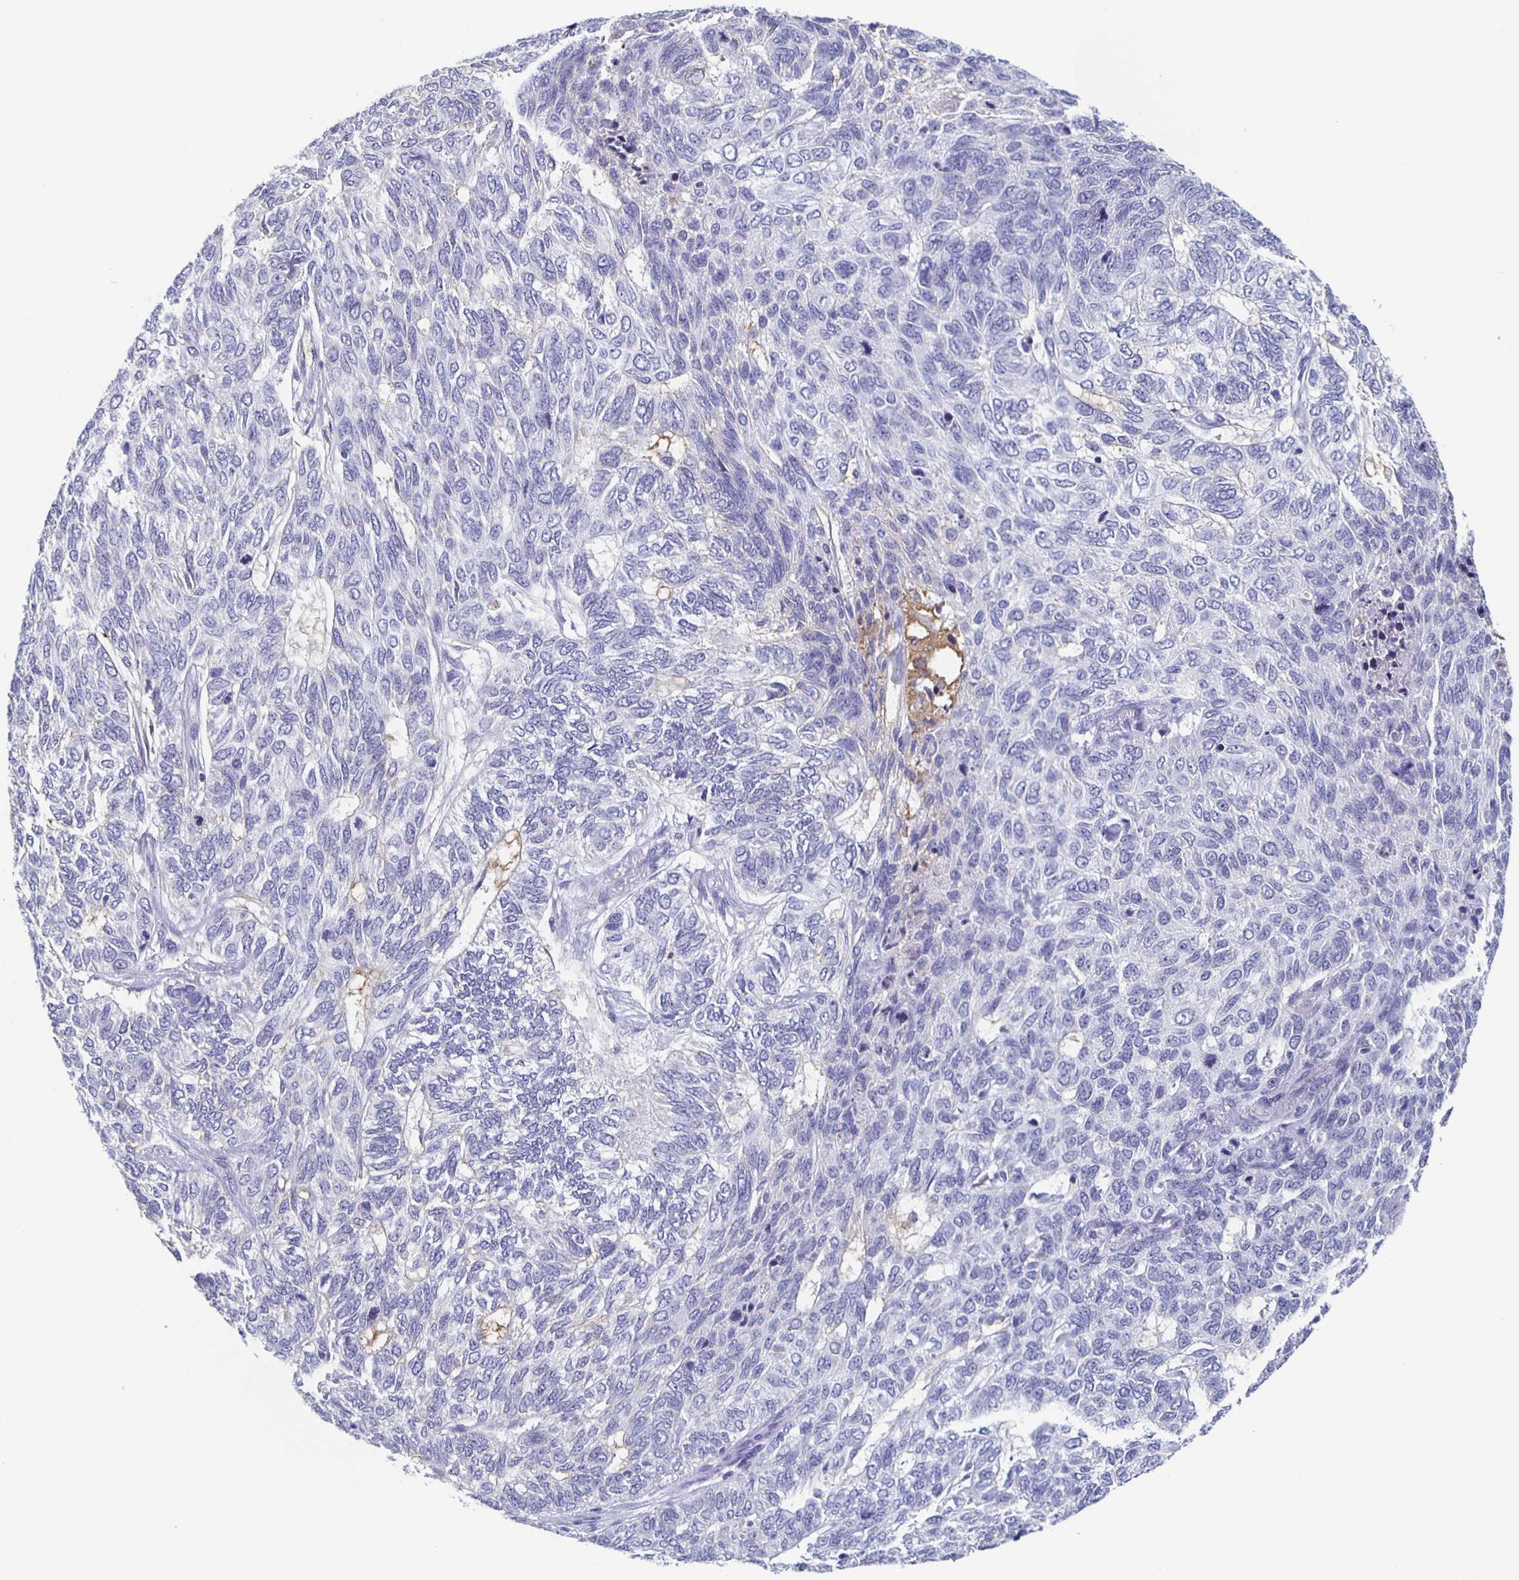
{"staining": {"intensity": "negative", "quantity": "none", "location": "none"}, "tissue": "skin cancer", "cell_type": "Tumor cells", "image_type": "cancer", "snomed": [{"axis": "morphology", "description": "Basal cell carcinoma"}, {"axis": "topography", "description": "Skin"}], "caption": "Skin cancer stained for a protein using immunohistochemistry reveals no staining tumor cells.", "gene": "FGA", "patient": {"sex": "female", "age": 65}}